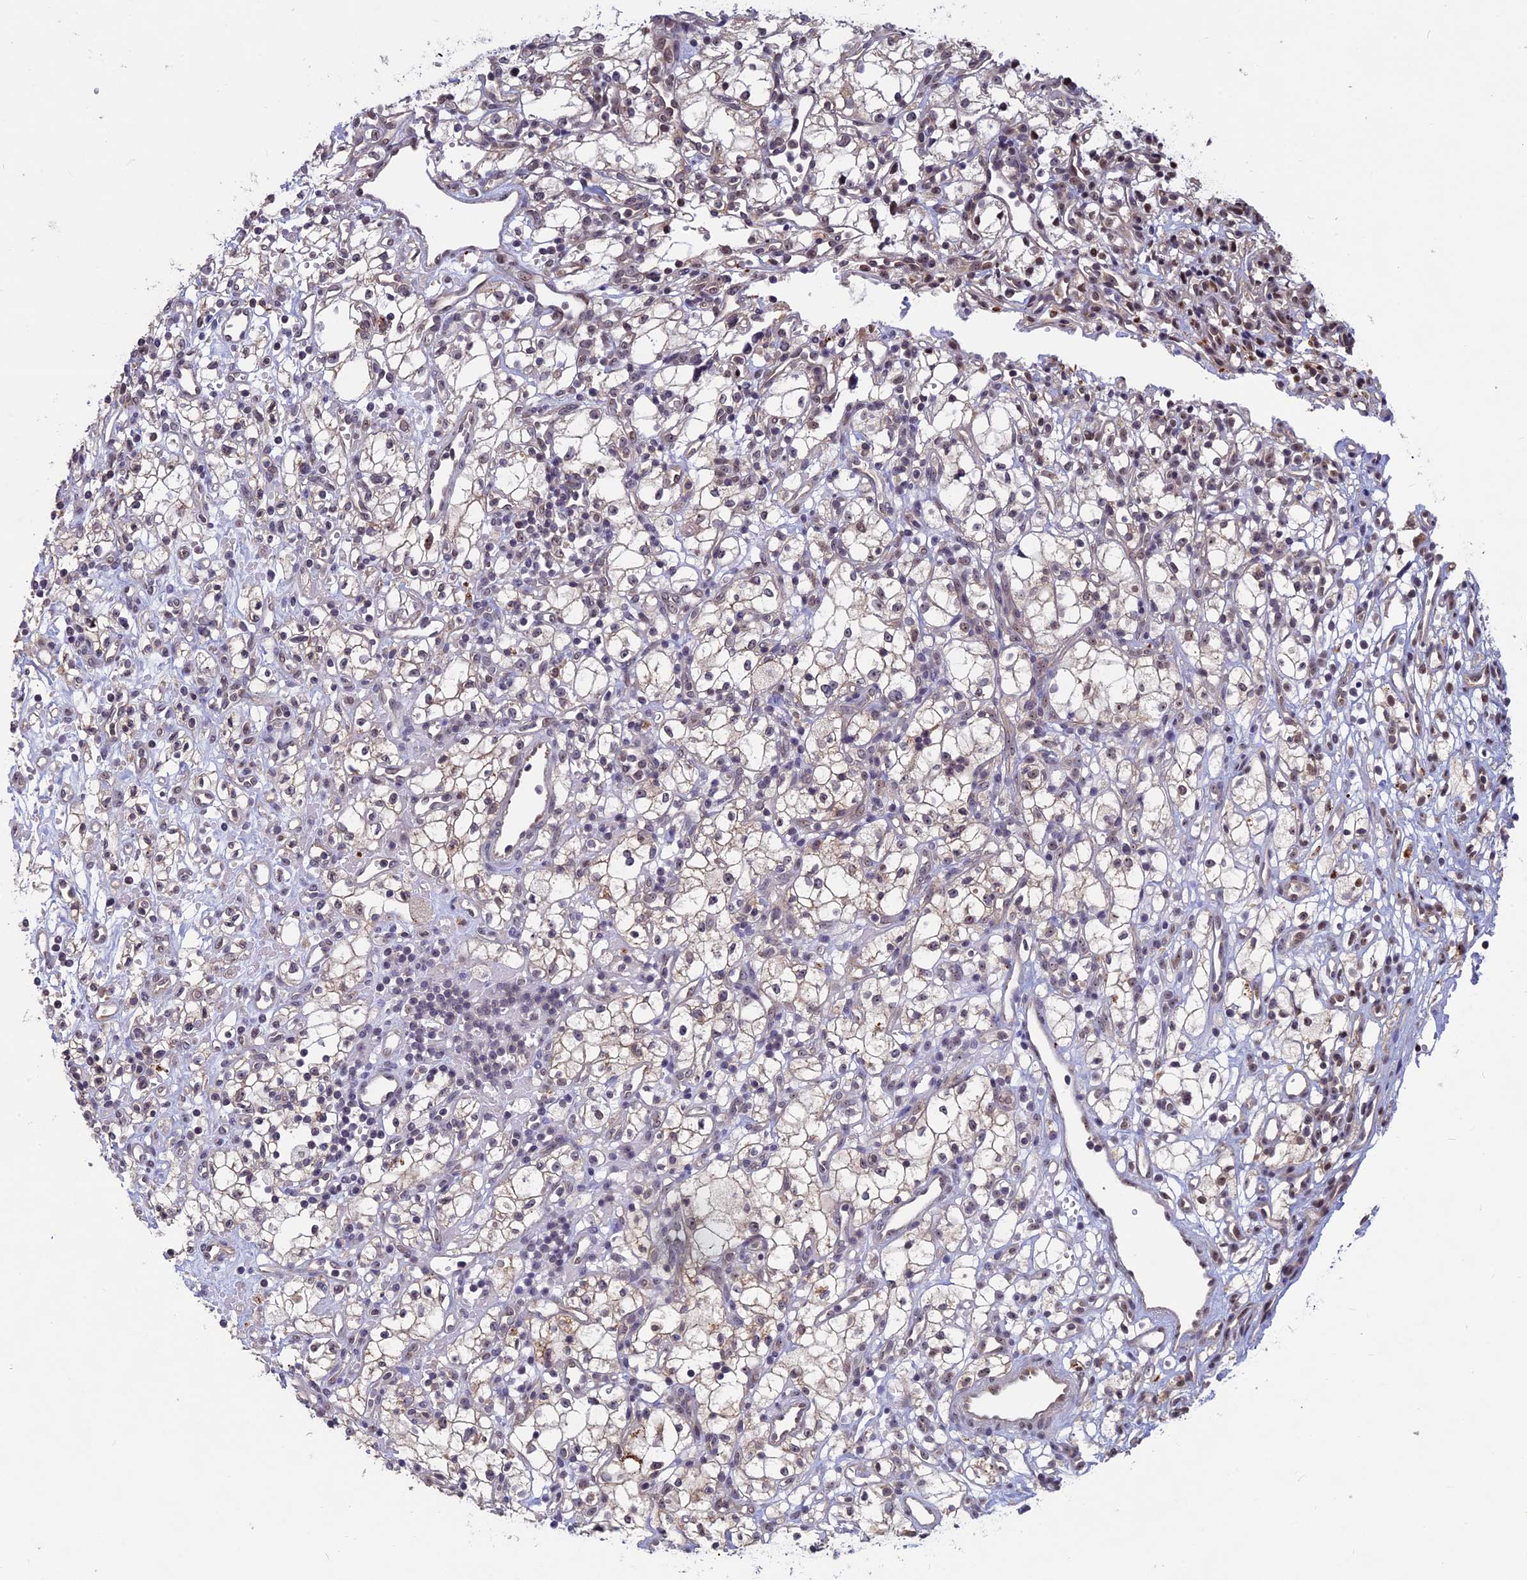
{"staining": {"intensity": "weak", "quantity": "25%-75%", "location": "nuclear"}, "tissue": "renal cancer", "cell_type": "Tumor cells", "image_type": "cancer", "snomed": [{"axis": "morphology", "description": "Adenocarcinoma, NOS"}, {"axis": "topography", "description": "Kidney"}], "caption": "About 25%-75% of tumor cells in human renal cancer (adenocarcinoma) exhibit weak nuclear protein positivity as visualized by brown immunohistochemical staining.", "gene": "SPIRE1", "patient": {"sex": "male", "age": 59}}